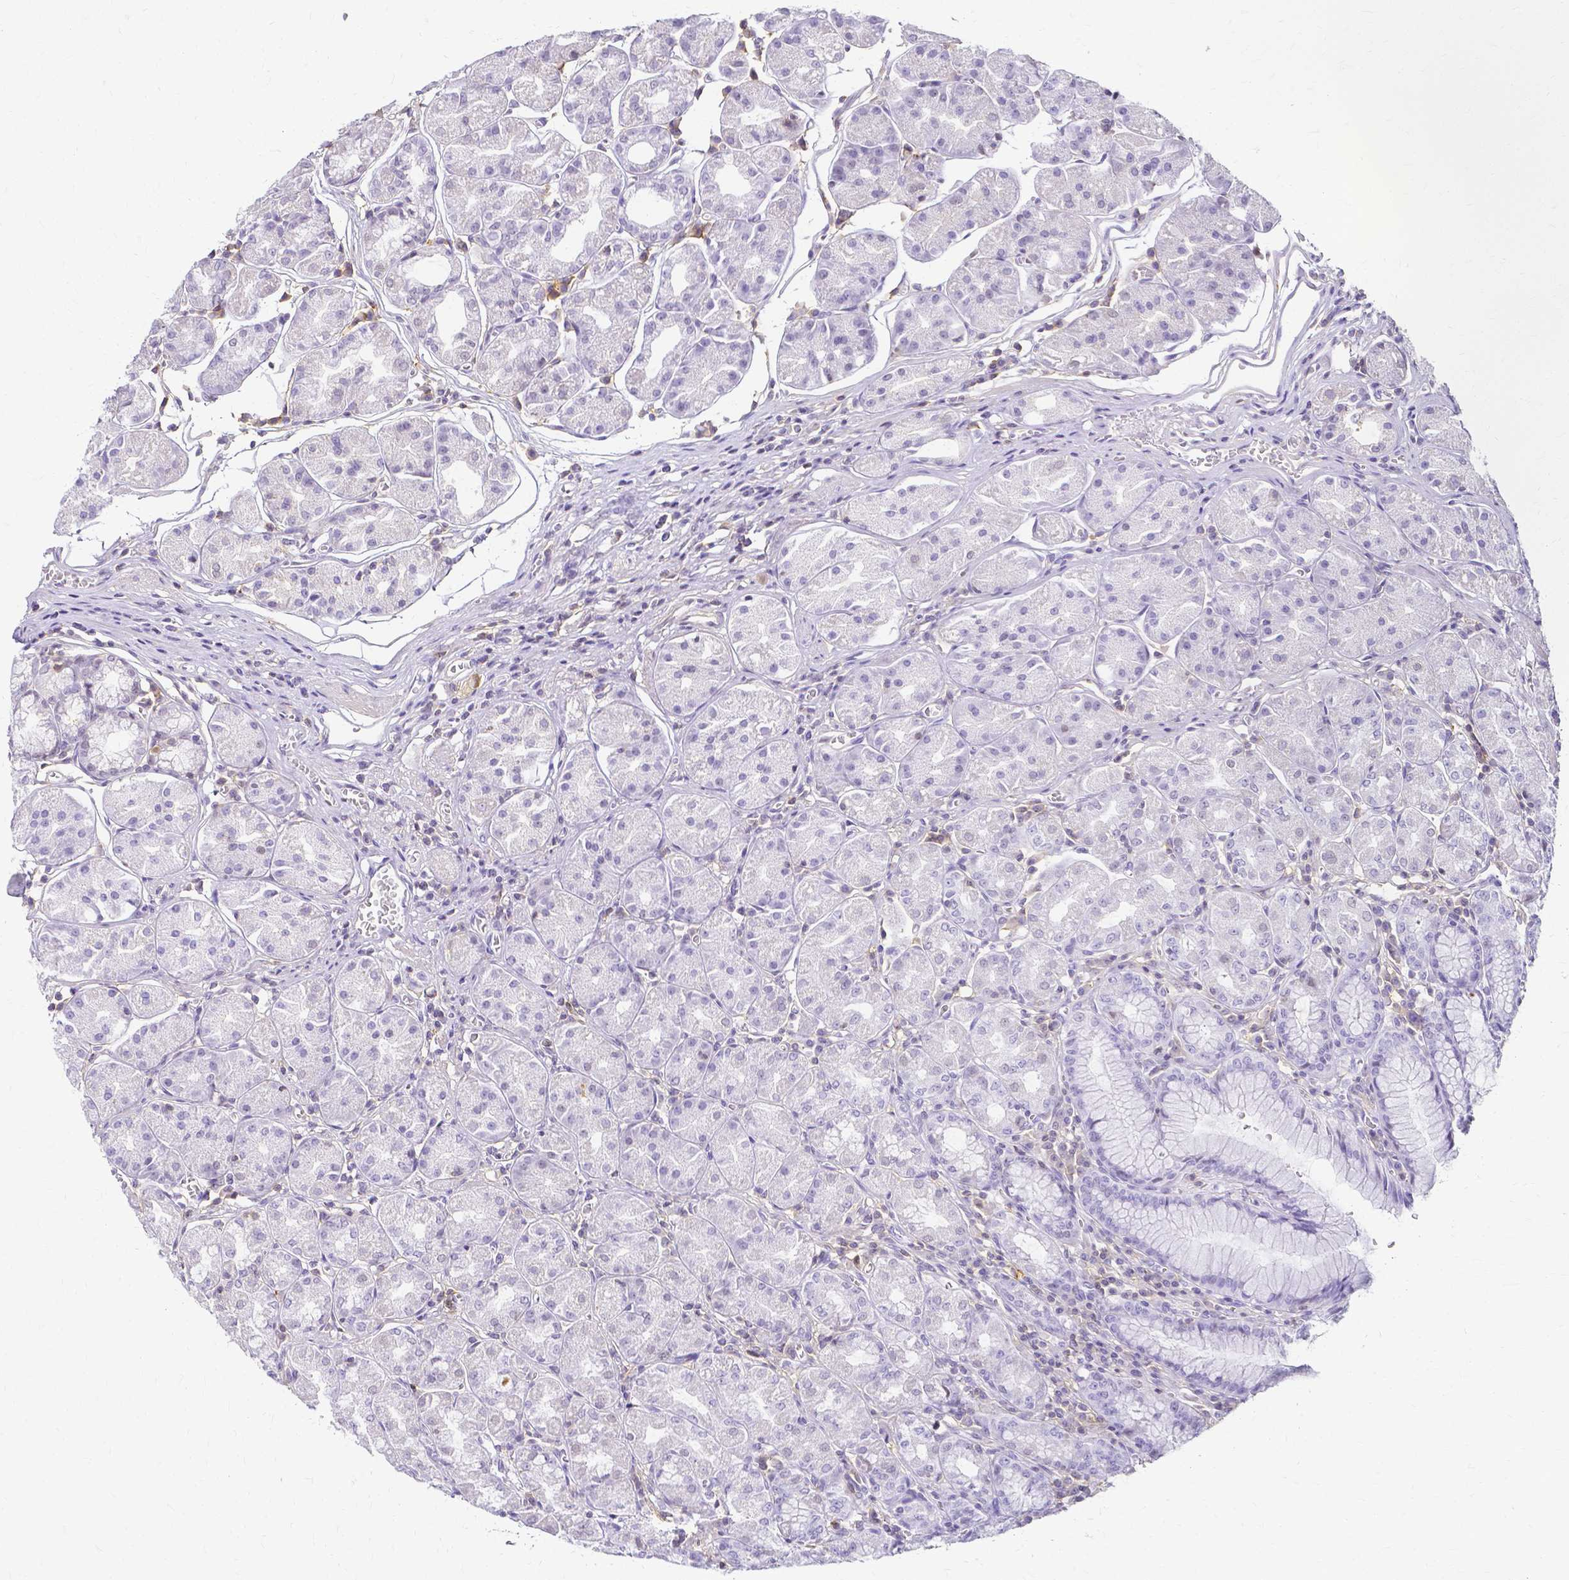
{"staining": {"intensity": "negative", "quantity": "none", "location": "none"}, "tissue": "stomach", "cell_type": "Glandular cells", "image_type": "normal", "snomed": [{"axis": "morphology", "description": "Normal tissue, NOS"}, {"axis": "topography", "description": "Stomach"}], "caption": "High magnification brightfield microscopy of benign stomach stained with DAB (brown) and counterstained with hematoxylin (blue): glandular cells show no significant expression. (Stains: DAB (3,3'-diaminobenzidine) immunohistochemistry (IHC) with hematoxylin counter stain, Microscopy: brightfield microscopy at high magnification).", "gene": "HSPA12A", "patient": {"sex": "male", "age": 55}}